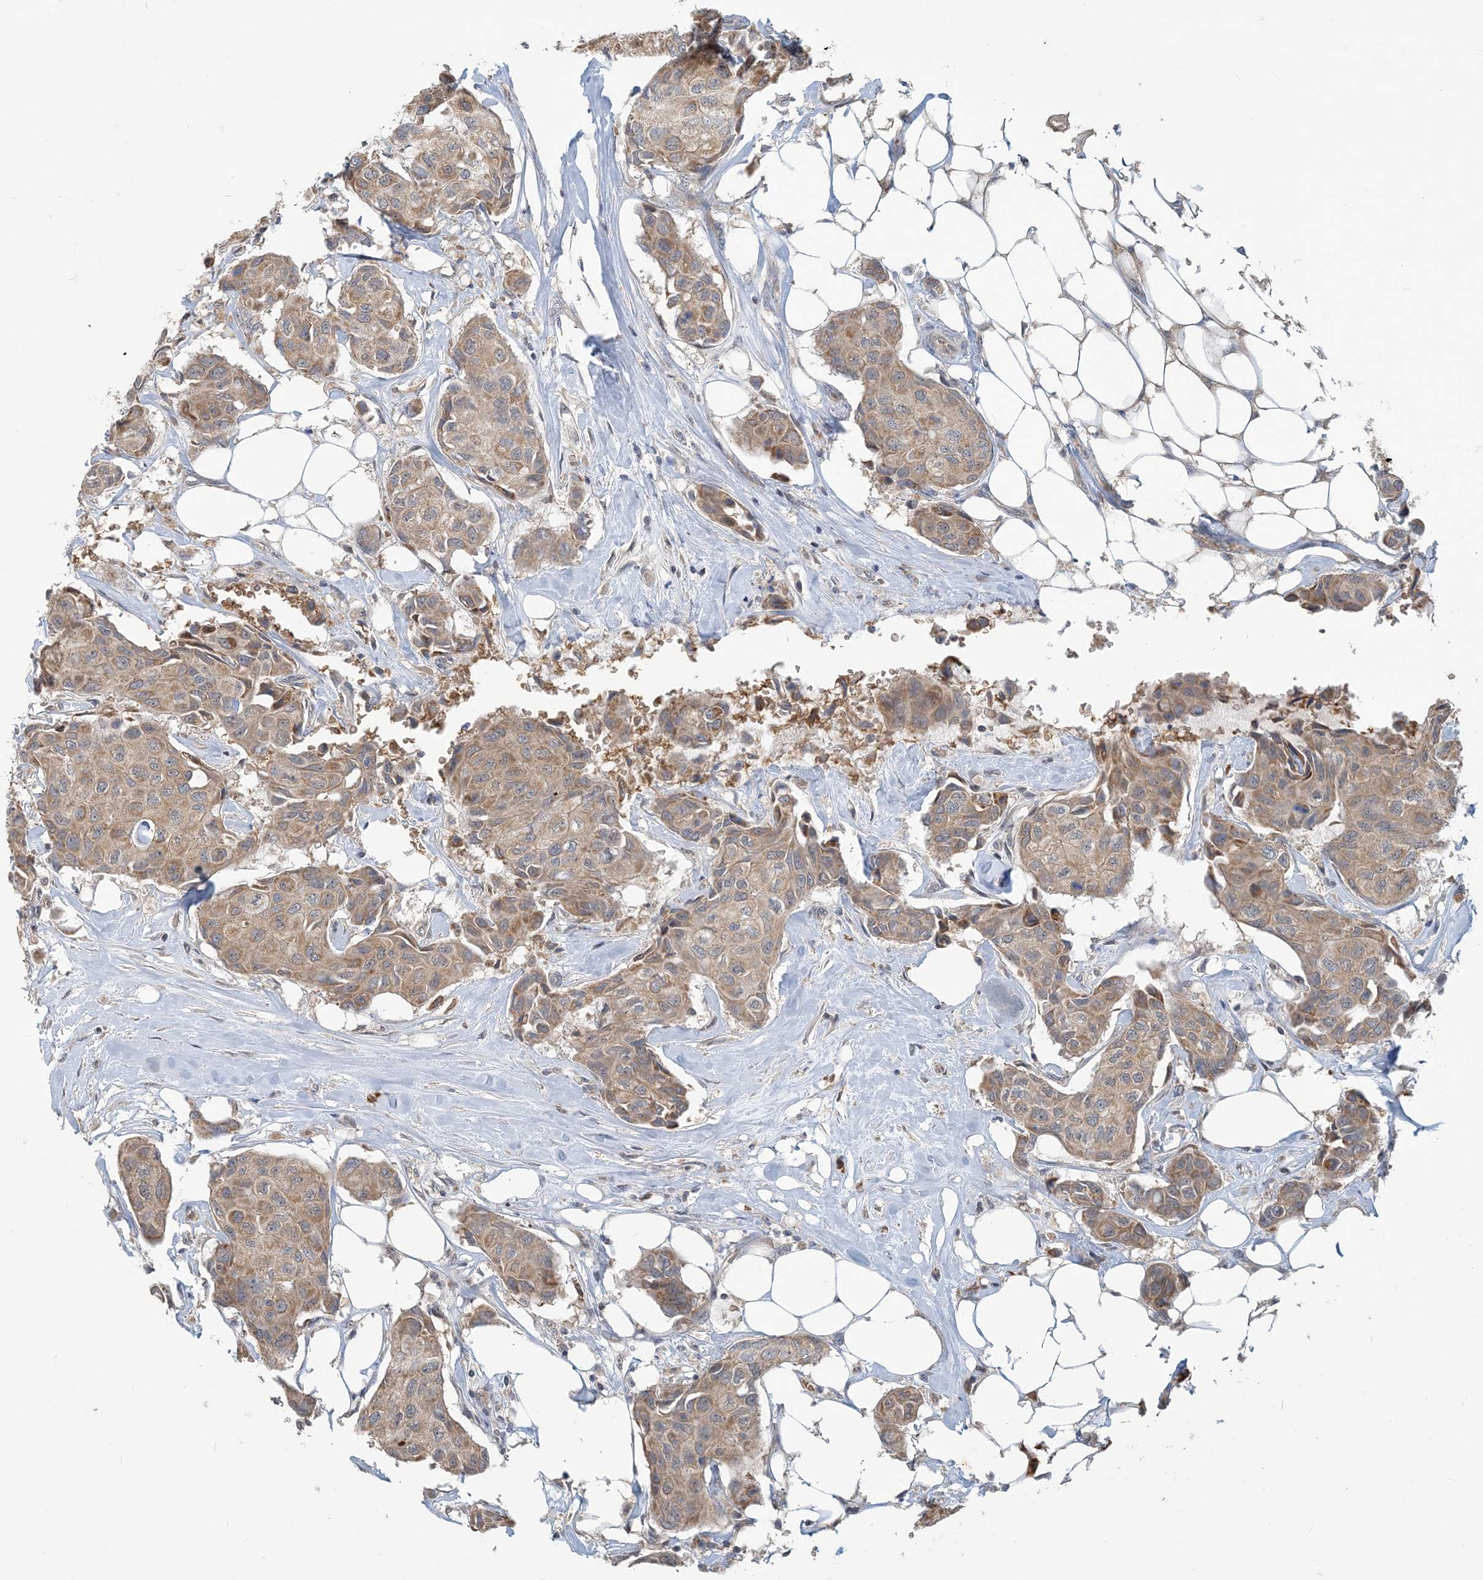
{"staining": {"intensity": "moderate", "quantity": ">75%", "location": "cytoplasmic/membranous"}, "tissue": "breast cancer", "cell_type": "Tumor cells", "image_type": "cancer", "snomed": [{"axis": "morphology", "description": "Duct carcinoma"}, {"axis": "topography", "description": "Breast"}], "caption": "Protein staining by immunohistochemistry (IHC) reveals moderate cytoplasmic/membranous positivity in about >75% of tumor cells in breast cancer (invasive ductal carcinoma).", "gene": "PUSL1", "patient": {"sex": "female", "age": 80}}